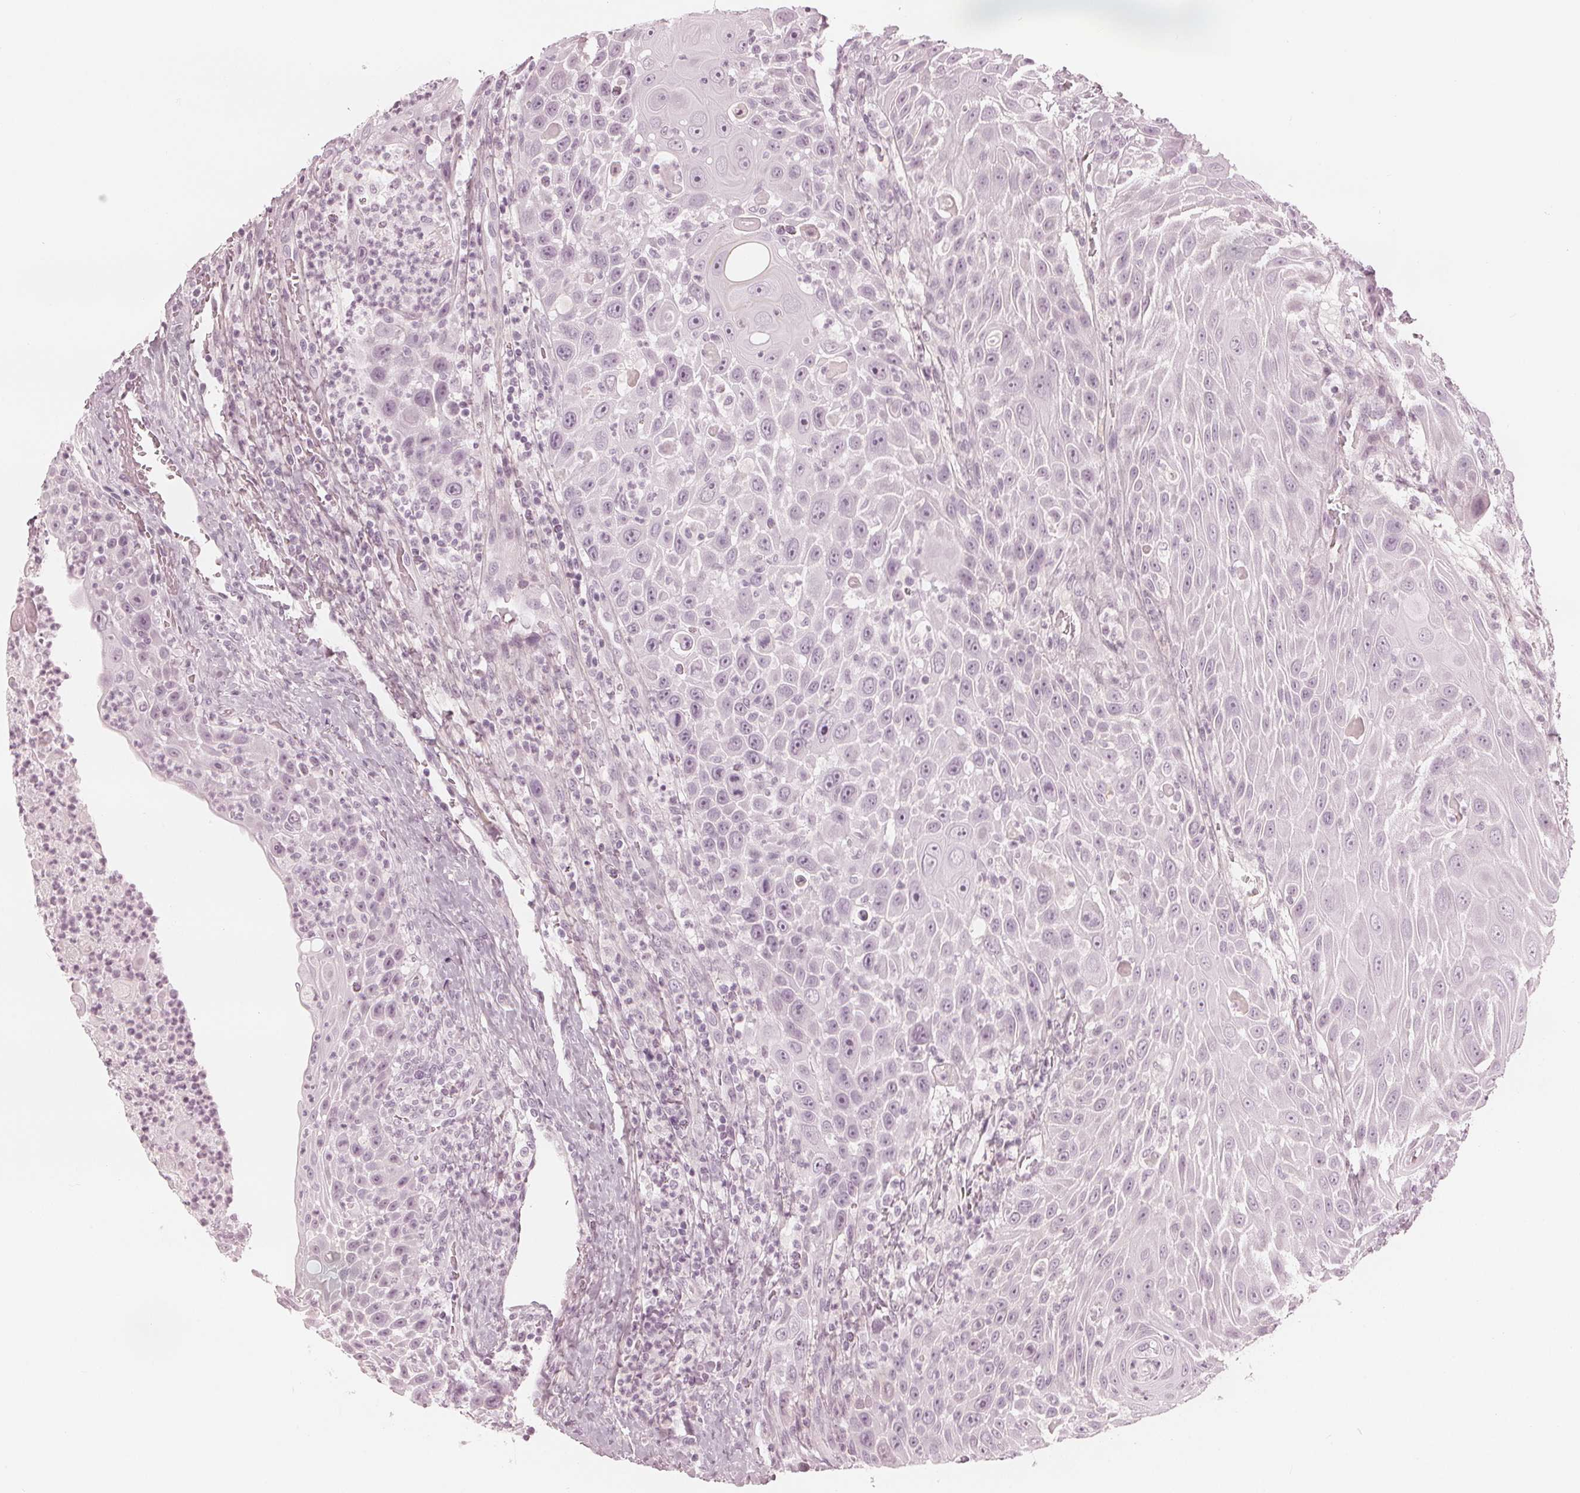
{"staining": {"intensity": "negative", "quantity": "none", "location": "none"}, "tissue": "head and neck cancer", "cell_type": "Tumor cells", "image_type": "cancer", "snomed": [{"axis": "morphology", "description": "Squamous cell carcinoma, NOS"}, {"axis": "topography", "description": "Head-Neck"}], "caption": "The image demonstrates no staining of tumor cells in head and neck cancer.", "gene": "PAEP", "patient": {"sex": "male", "age": 69}}